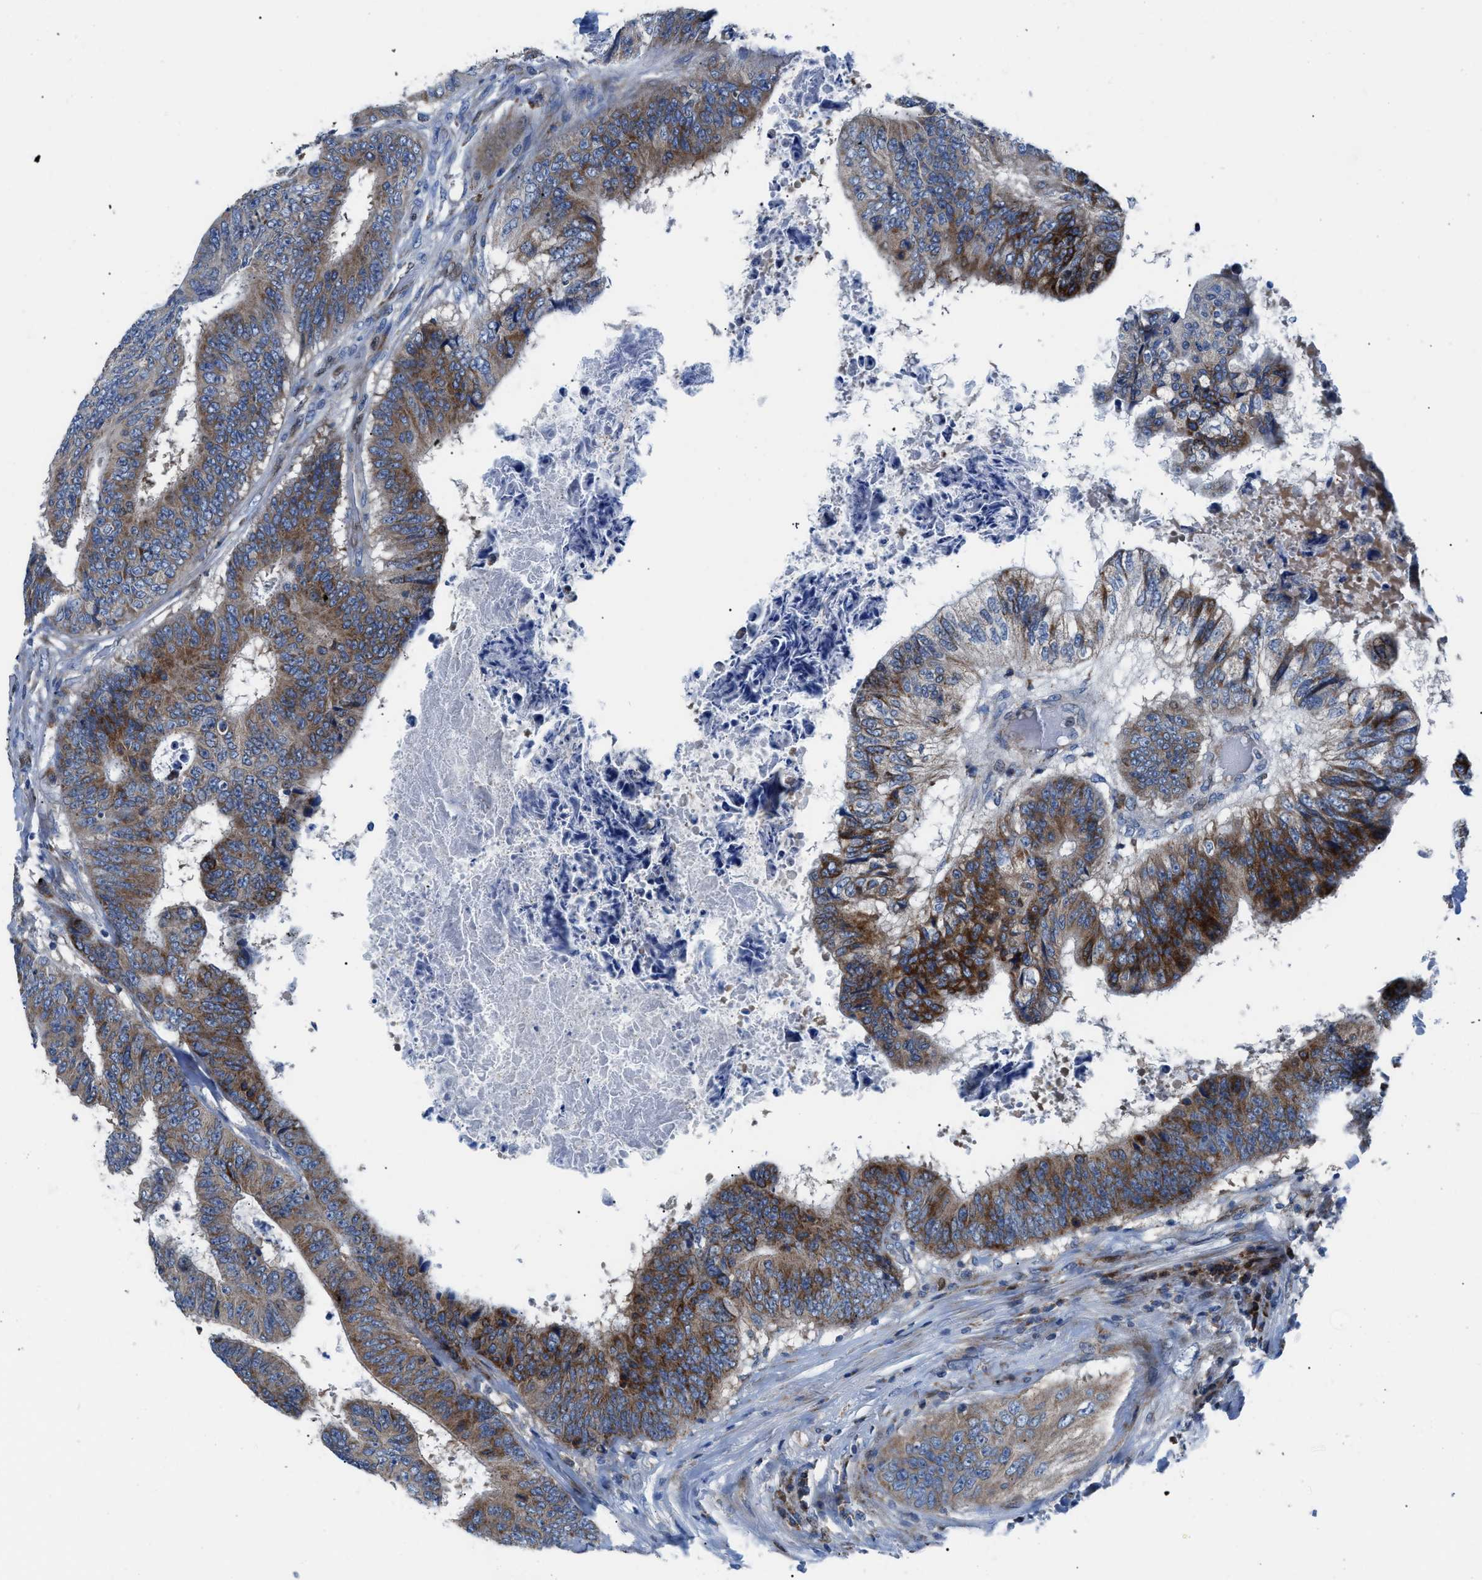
{"staining": {"intensity": "moderate", "quantity": ">75%", "location": "cytoplasmic/membranous"}, "tissue": "colorectal cancer", "cell_type": "Tumor cells", "image_type": "cancer", "snomed": [{"axis": "morphology", "description": "Adenocarcinoma, NOS"}, {"axis": "topography", "description": "Rectum"}], "caption": "A high-resolution micrograph shows immunohistochemistry (IHC) staining of colorectal adenocarcinoma, which reveals moderate cytoplasmic/membranous staining in approximately >75% of tumor cells.", "gene": "LMO2", "patient": {"sex": "male", "age": 72}}